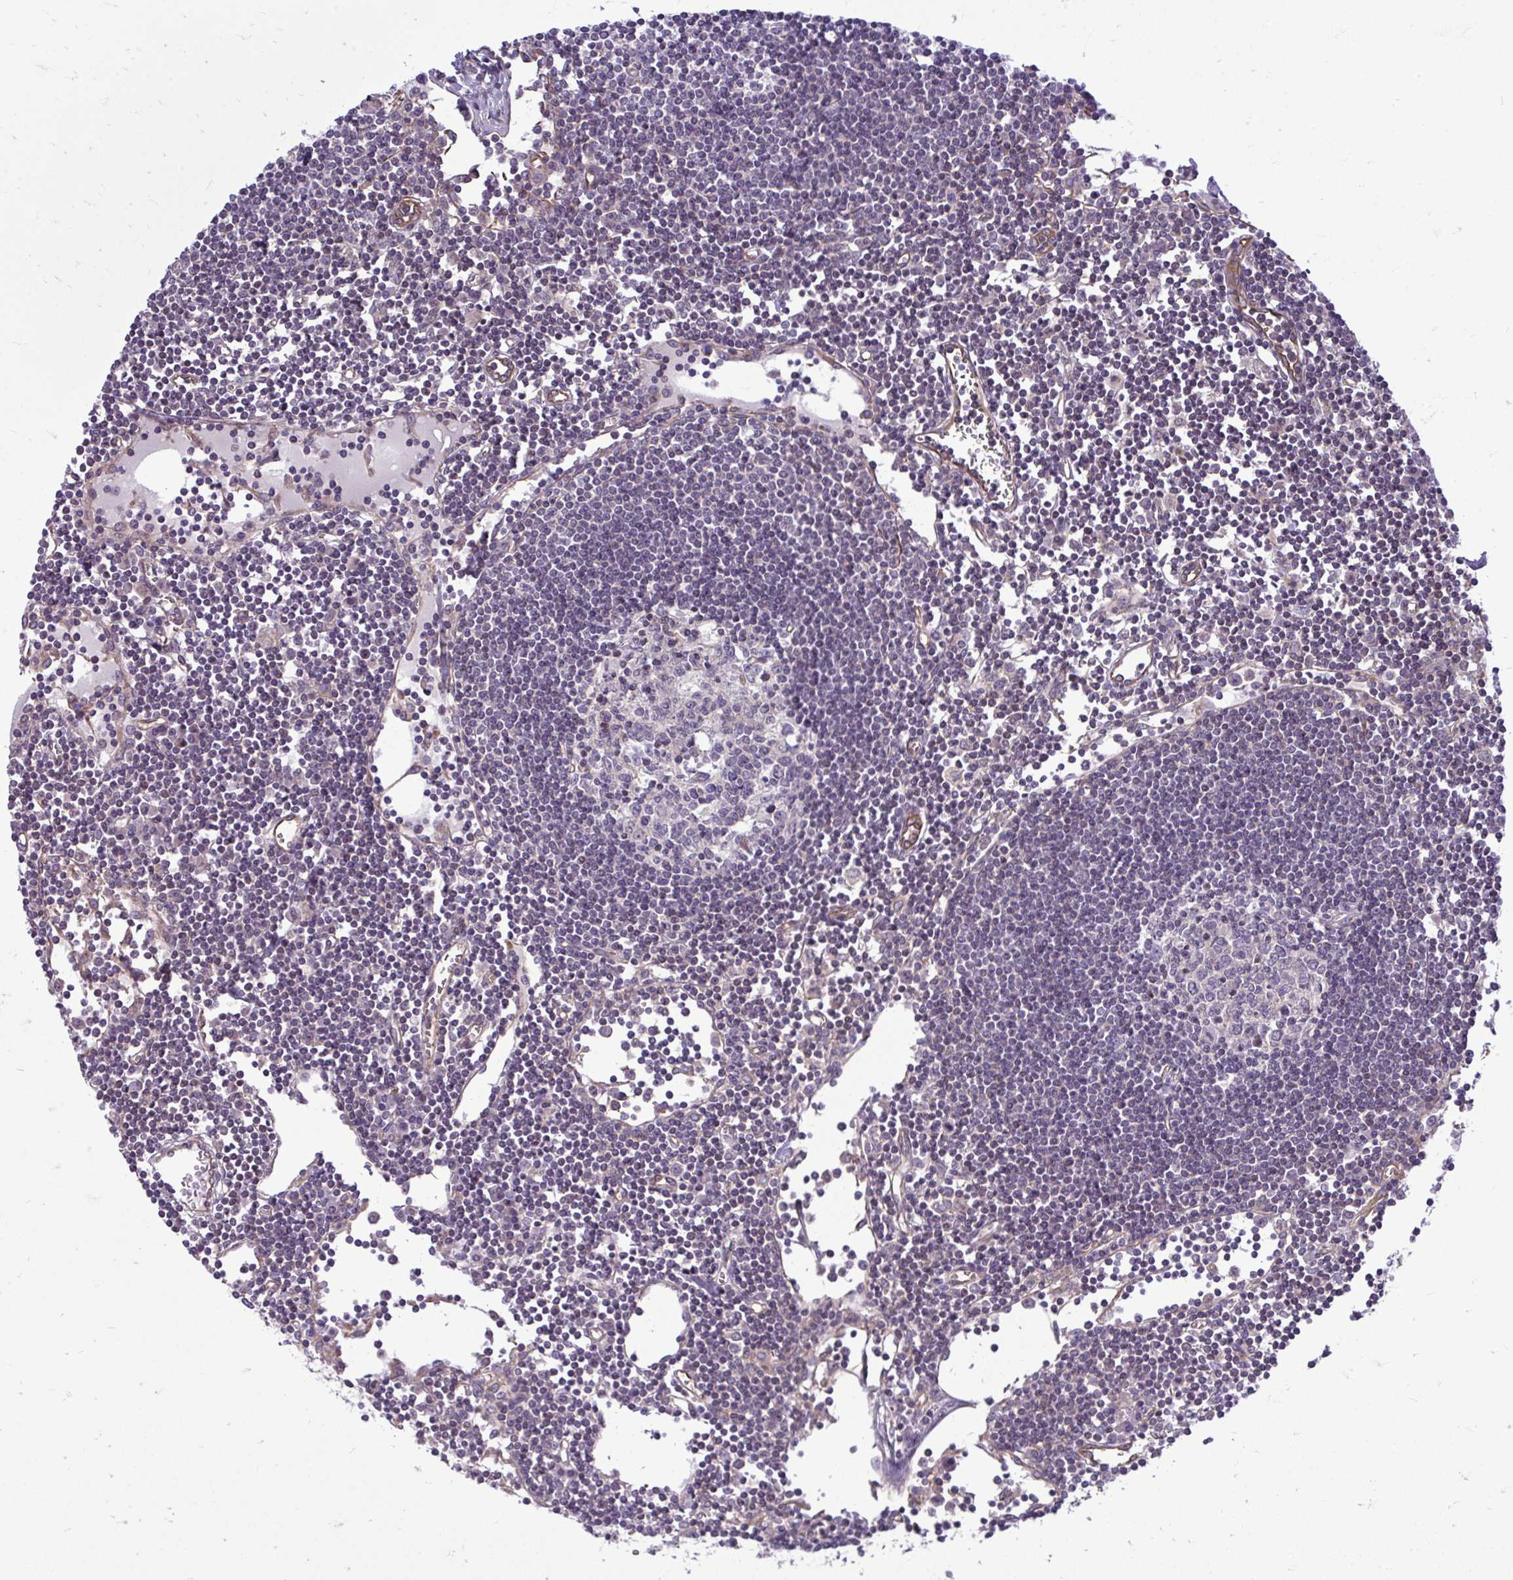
{"staining": {"intensity": "weak", "quantity": "25%-75%", "location": "cytoplasmic/membranous"}, "tissue": "lymph node", "cell_type": "Germinal center cells", "image_type": "normal", "snomed": [{"axis": "morphology", "description": "Normal tissue, NOS"}, {"axis": "topography", "description": "Lymph node"}], "caption": "Protein expression analysis of unremarkable lymph node reveals weak cytoplasmic/membranous expression in approximately 25%-75% of germinal center cells. (brown staining indicates protein expression, while blue staining denotes nuclei).", "gene": "FUT10", "patient": {"sex": "female", "age": 65}}